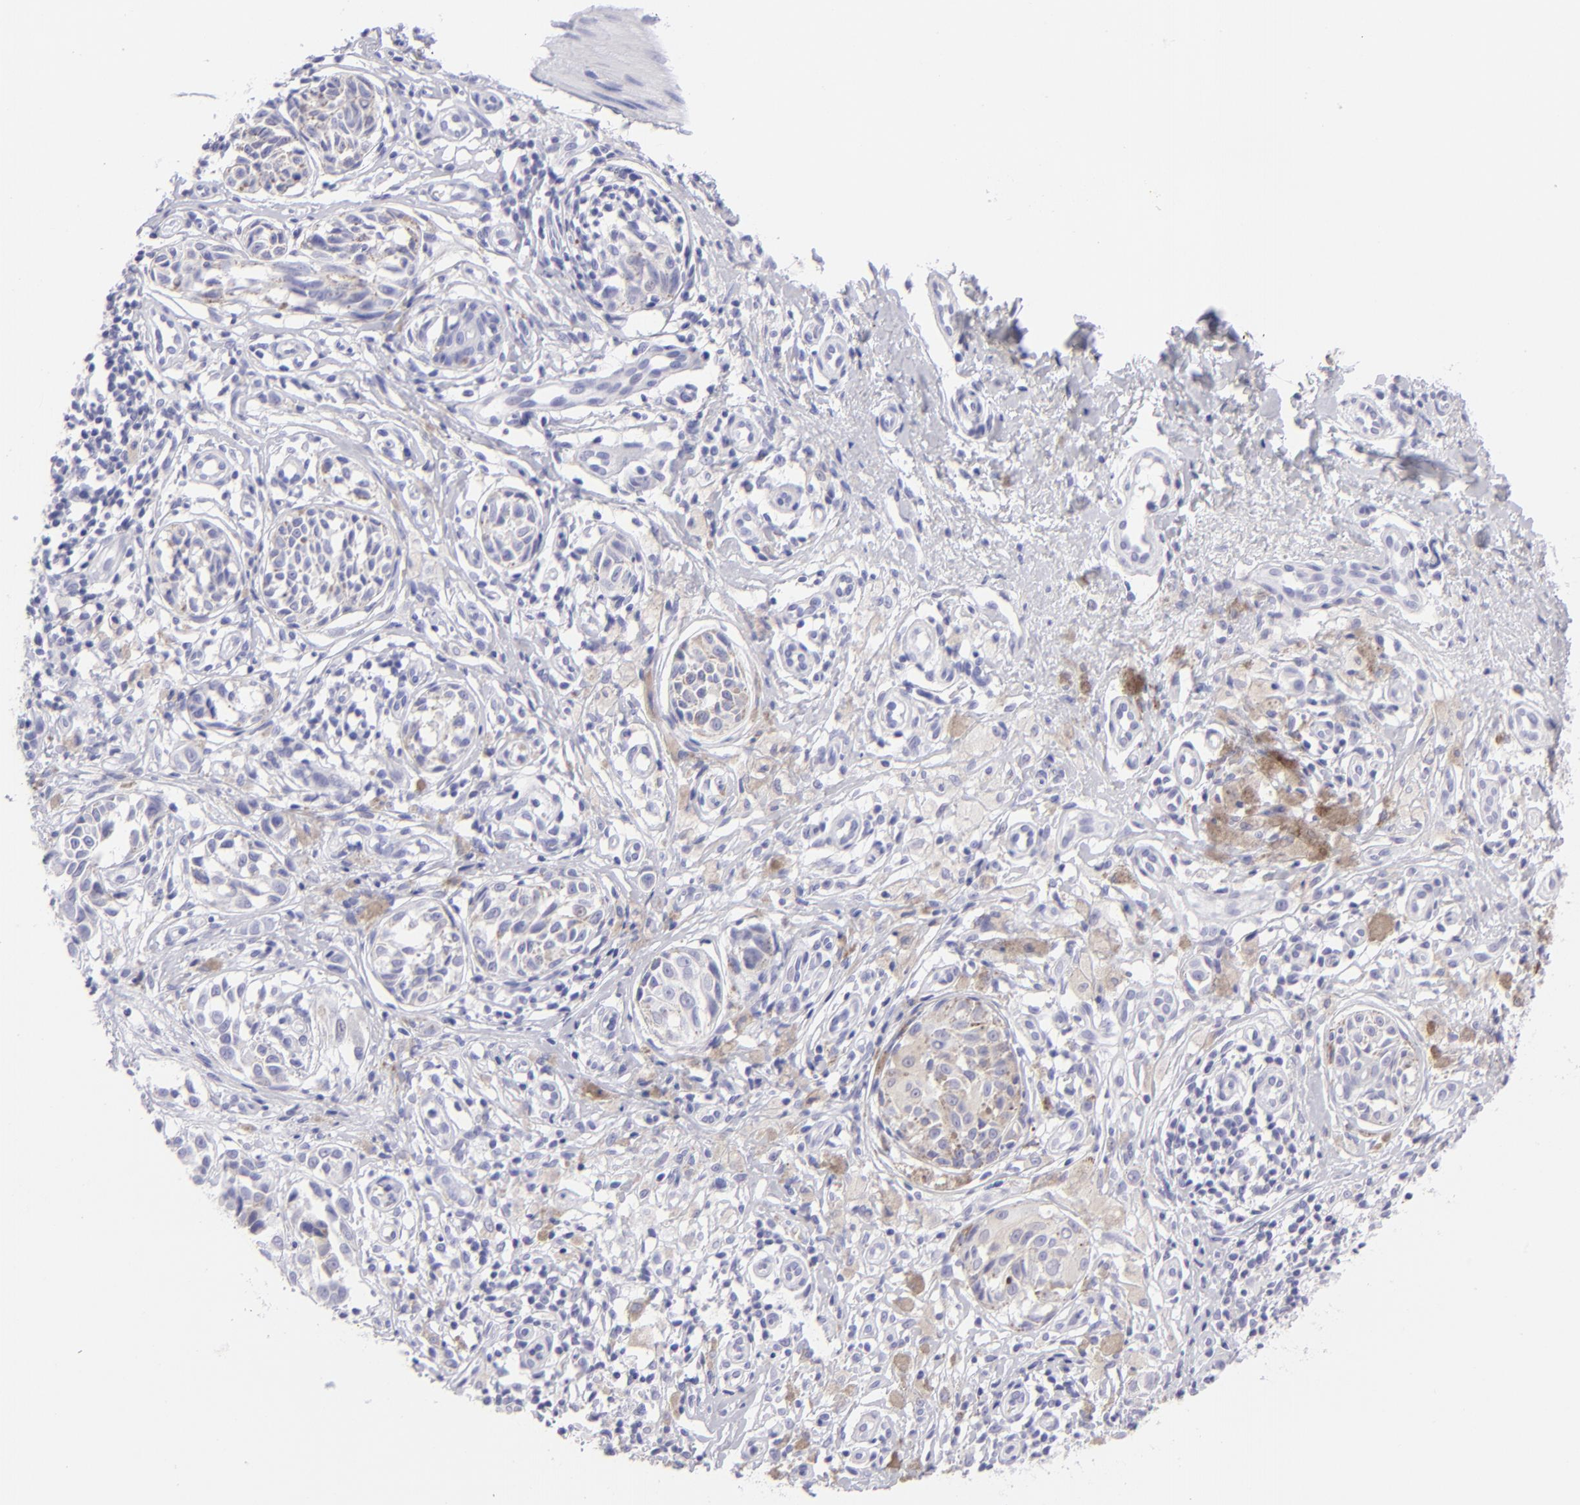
{"staining": {"intensity": "negative", "quantity": "none", "location": "none"}, "tissue": "melanoma", "cell_type": "Tumor cells", "image_type": "cancer", "snomed": [{"axis": "morphology", "description": "Malignant melanoma, NOS"}, {"axis": "topography", "description": "Skin"}], "caption": "Human melanoma stained for a protein using immunohistochemistry shows no staining in tumor cells.", "gene": "SLC1A2", "patient": {"sex": "male", "age": 67}}